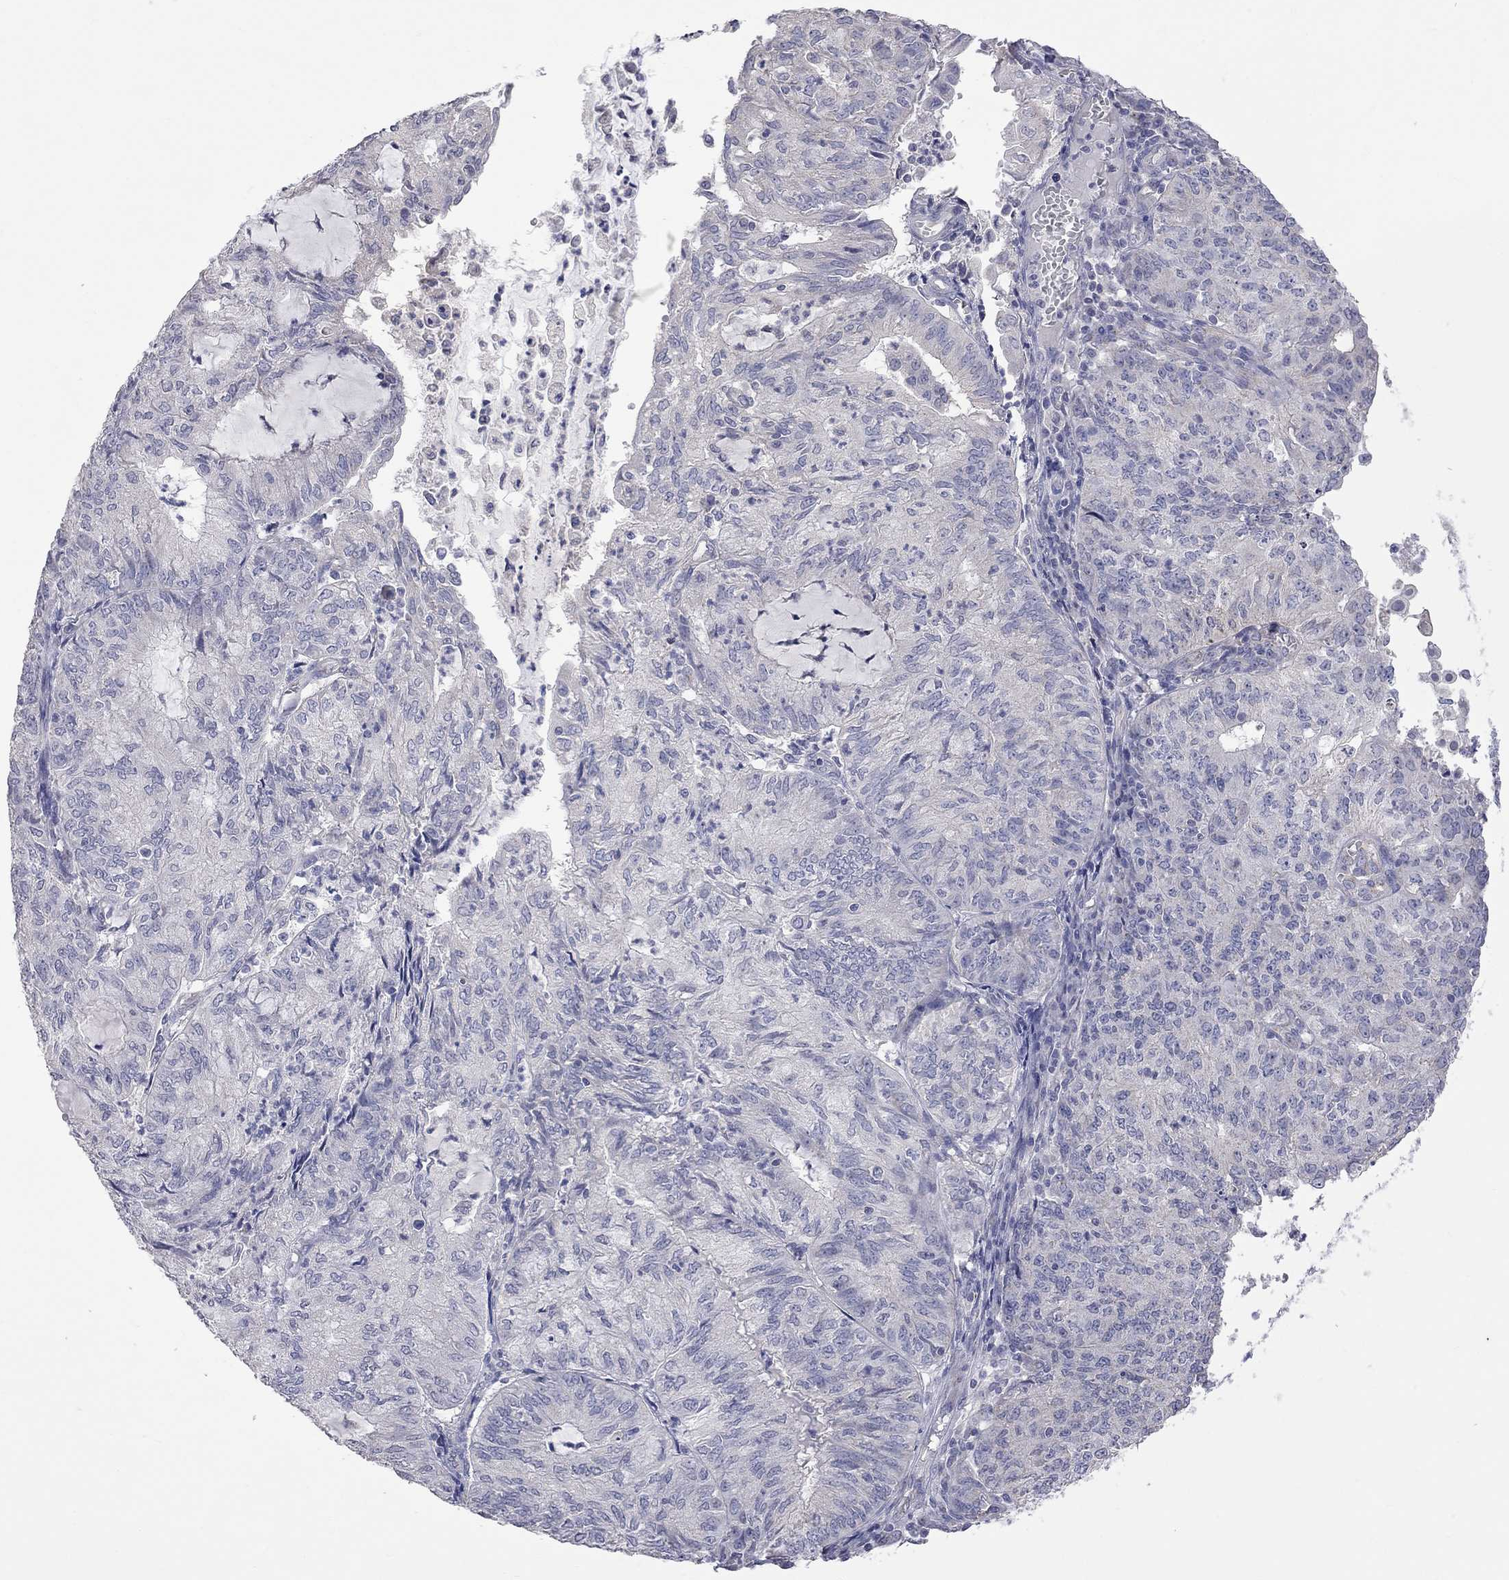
{"staining": {"intensity": "negative", "quantity": "none", "location": "none"}, "tissue": "endometrial cancer", "cell_type": "Tumor cells", "image_type": "cancer", "snomed": [{"axis": "morphology", "description": "Adenocarcinoma, NOS"}, {"axis": "topography", "description": "Endometrium"}], "caption": "Endometrial cancer (adenocarcinoma) stained for a protein using IHC shows no staining tumor cells.", "gene": "OPRK1", "patient": {"sex": "female", "age": 82}}